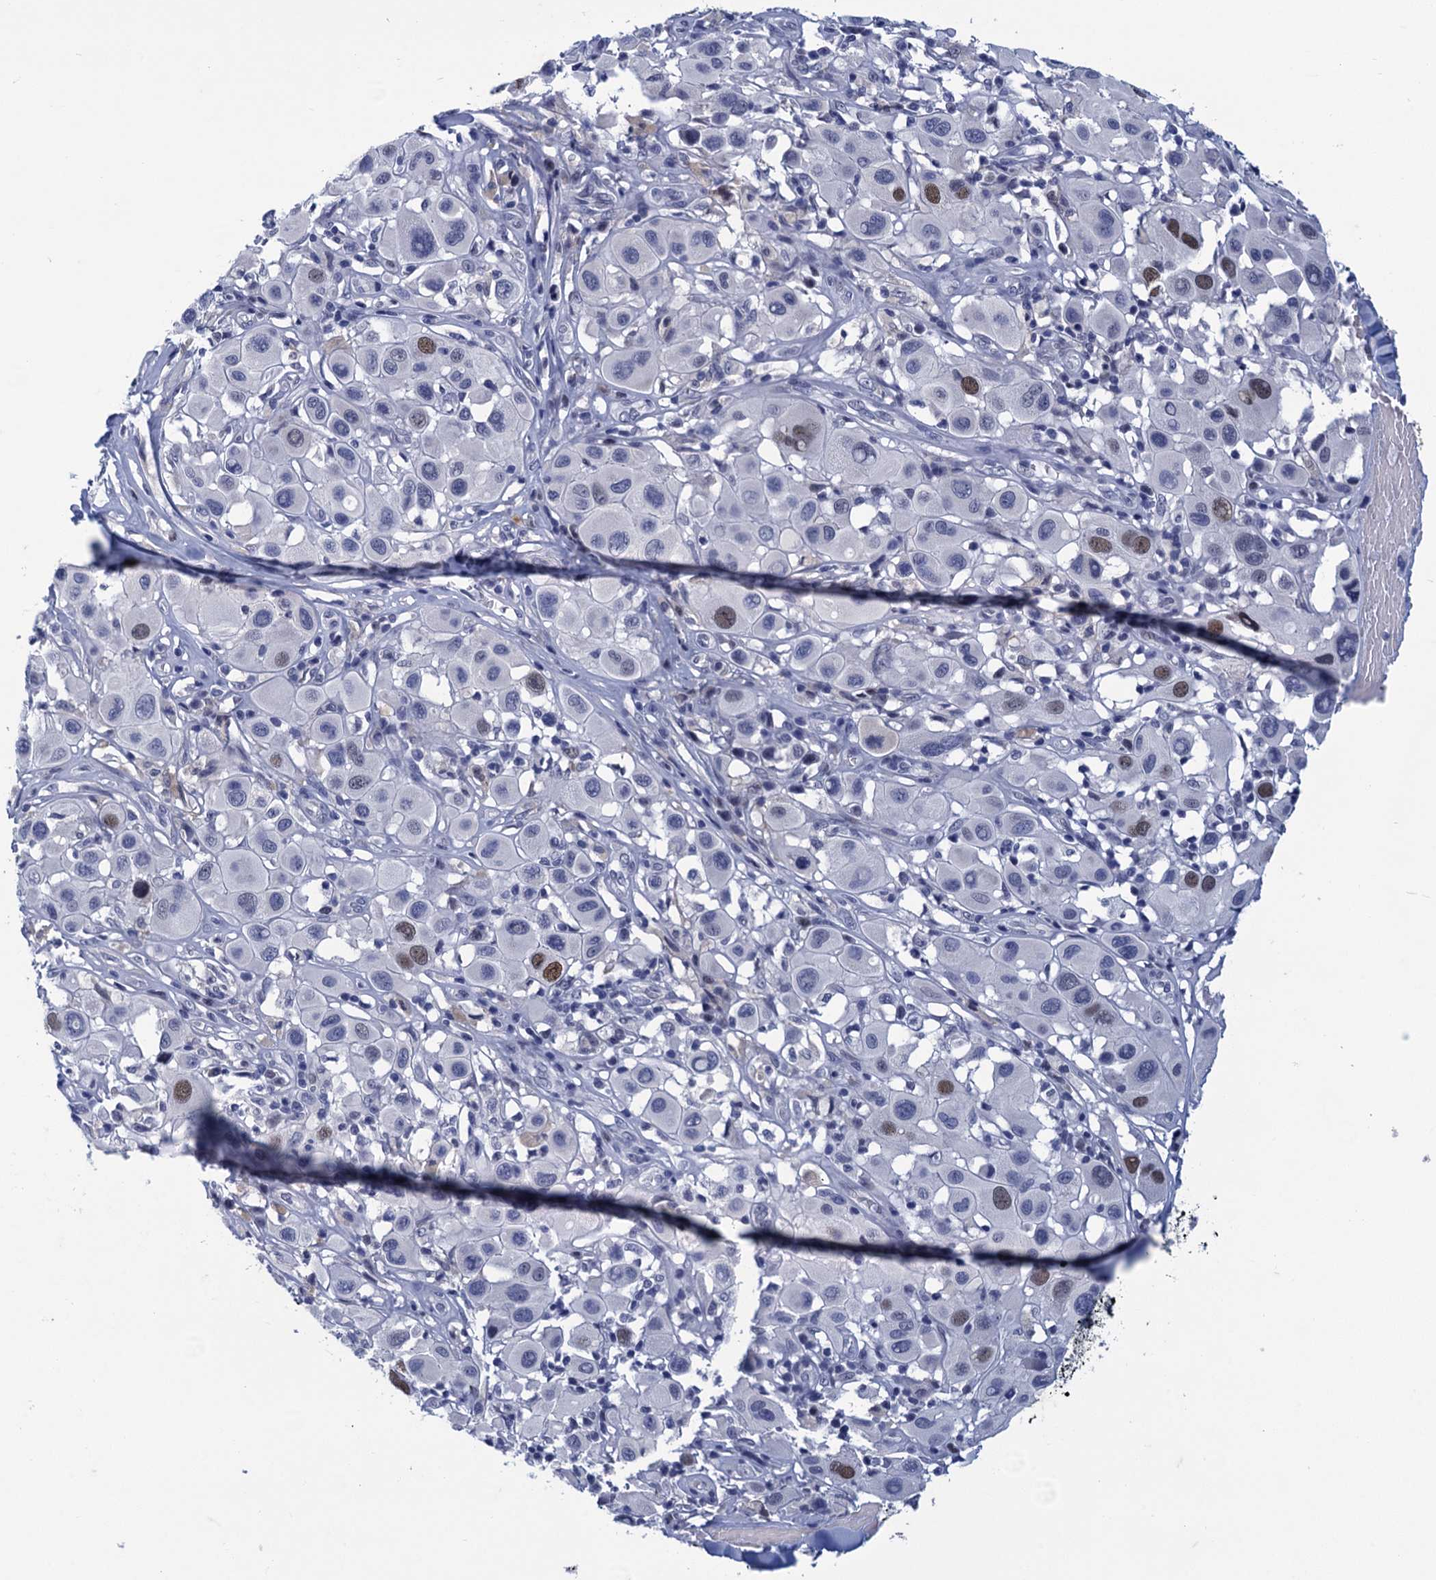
{"staining": {"intensity": "moderate", "quantity": "<25%", "location": "nuclear"}, "tissue": "melanoma", "cell_type": "Tumor cells", "image_type": "cancer", "snomed": [{"axis": "morphology", "description": "Malignant melanoma, Metastatic site"}, {"axis": "topography", "description": "Skin"}], "caption": "Protein expression analysis of human malignant melanoma (metastatic site) reveals moderate nuclear expression in about <25% of tumor cells. The staining is performed using DAB (3,3'-diaminobenzidine) brown chromogen to label protein expression. The nuclei are counter-stained blue using hematoxylin.", "gene": "GINS3", "patient": {"sex": "male", "age": 41}}